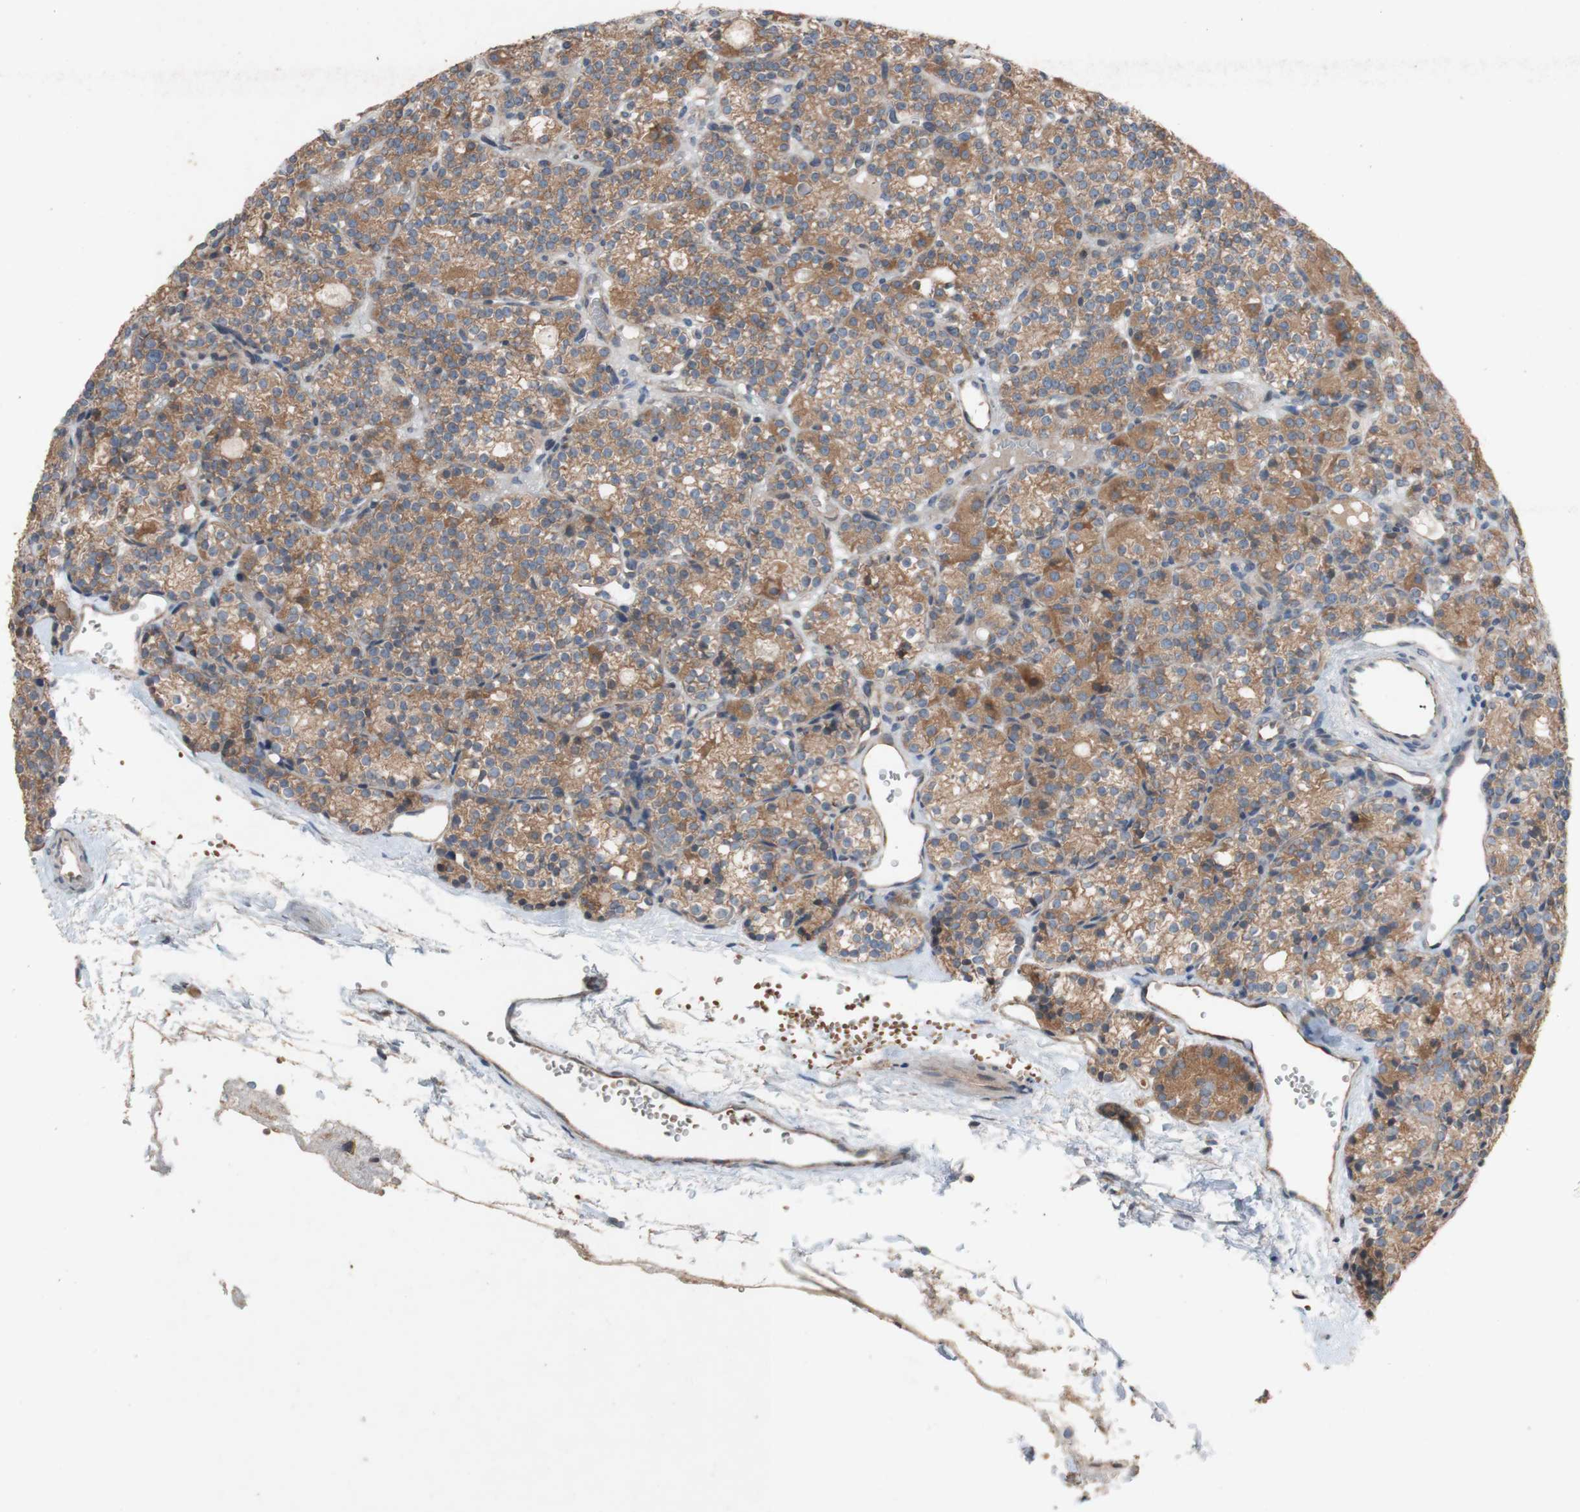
{"staining": {"intensity": "moderate", "quantity": ">75%", "location": "cytoplasmic/membranous"}, "tissue": "parathyroid gland", "cell_type": "Glandular cells", "image_type": "normal", "snomed": [{"axis": "morphology", "description": "Normal tissue, NOS"}, {"axis": "topography", "description": "Parathyroid gland"}], "caption": "Immunohistochemistry (IHC) (DAB (3,3'-diaminobenzidine)) staining of normal parathyroid gland reveals moderate cytoplasmic/membranous protein staining in about >75% of glandular cells. Using DAB (3,3'-diaminobenzidine) (brown) and hematoxylin (blue) stains, captured at high magnification using brightfield microscopy.", "gene": "TST", "patient": {"sex": "female", "age": 64}}